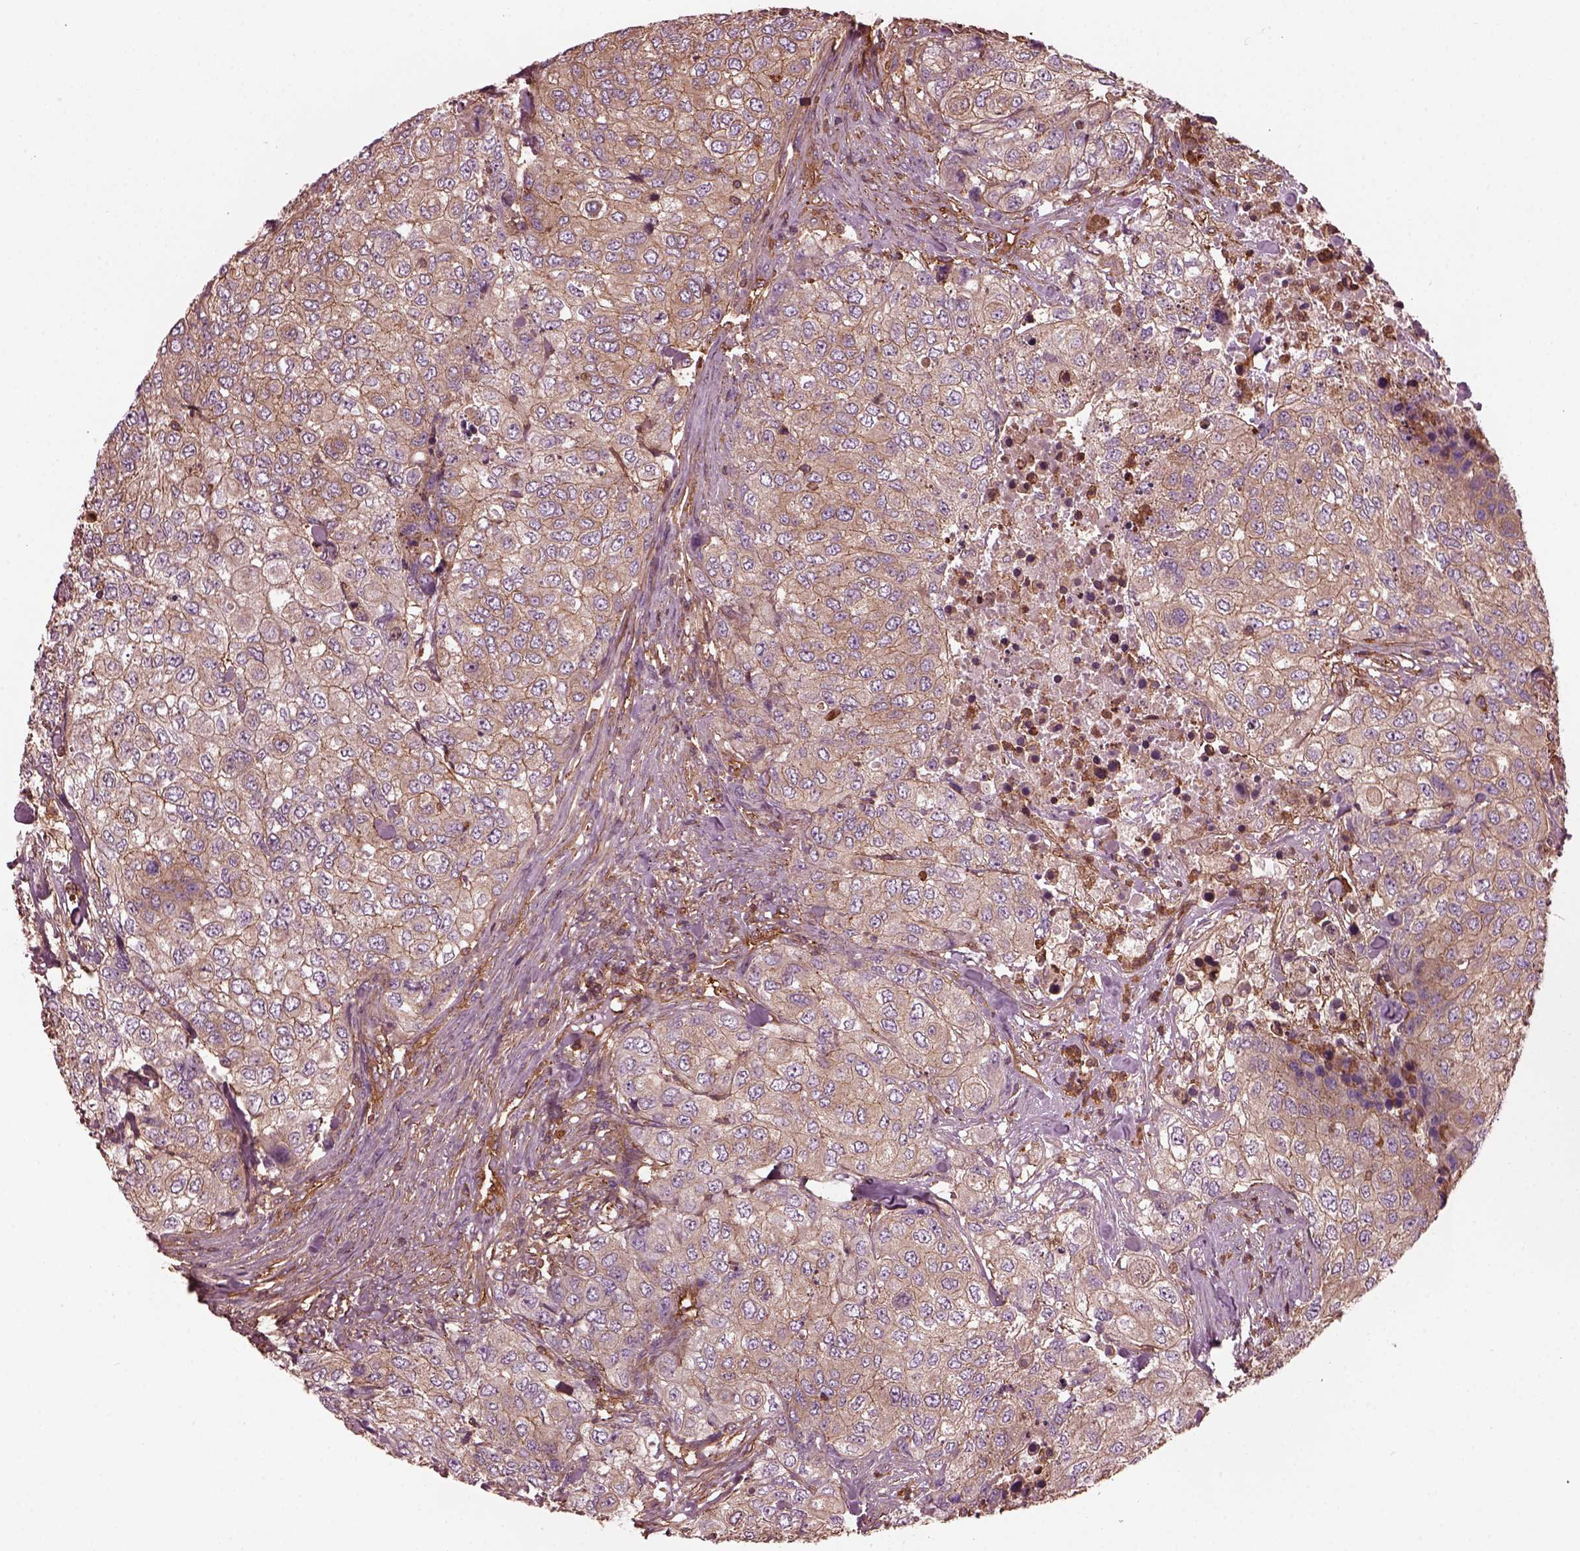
{"staining": {"intensity": "weak", "quantity": ">75%", "location": "cytoplasmic/membranous"}, "tissue": "urothelial cancer", "cell_type": "Tumor cells", "image_type": "cancer", "snomed": [{"axis": "morphology", "description": "Urothelial carcinoma, High grade"}, {"axis": "topography", "description": "Urinary bladder"}], "caption": "Human high-grade urothelial carcinoma stained with a brown dye reveals weak cytoplasmic/membranous positive staining in approximately >75% of tumor cells.", "gene": "MYL6", "patient": {"sex": "female", "age": 78}}